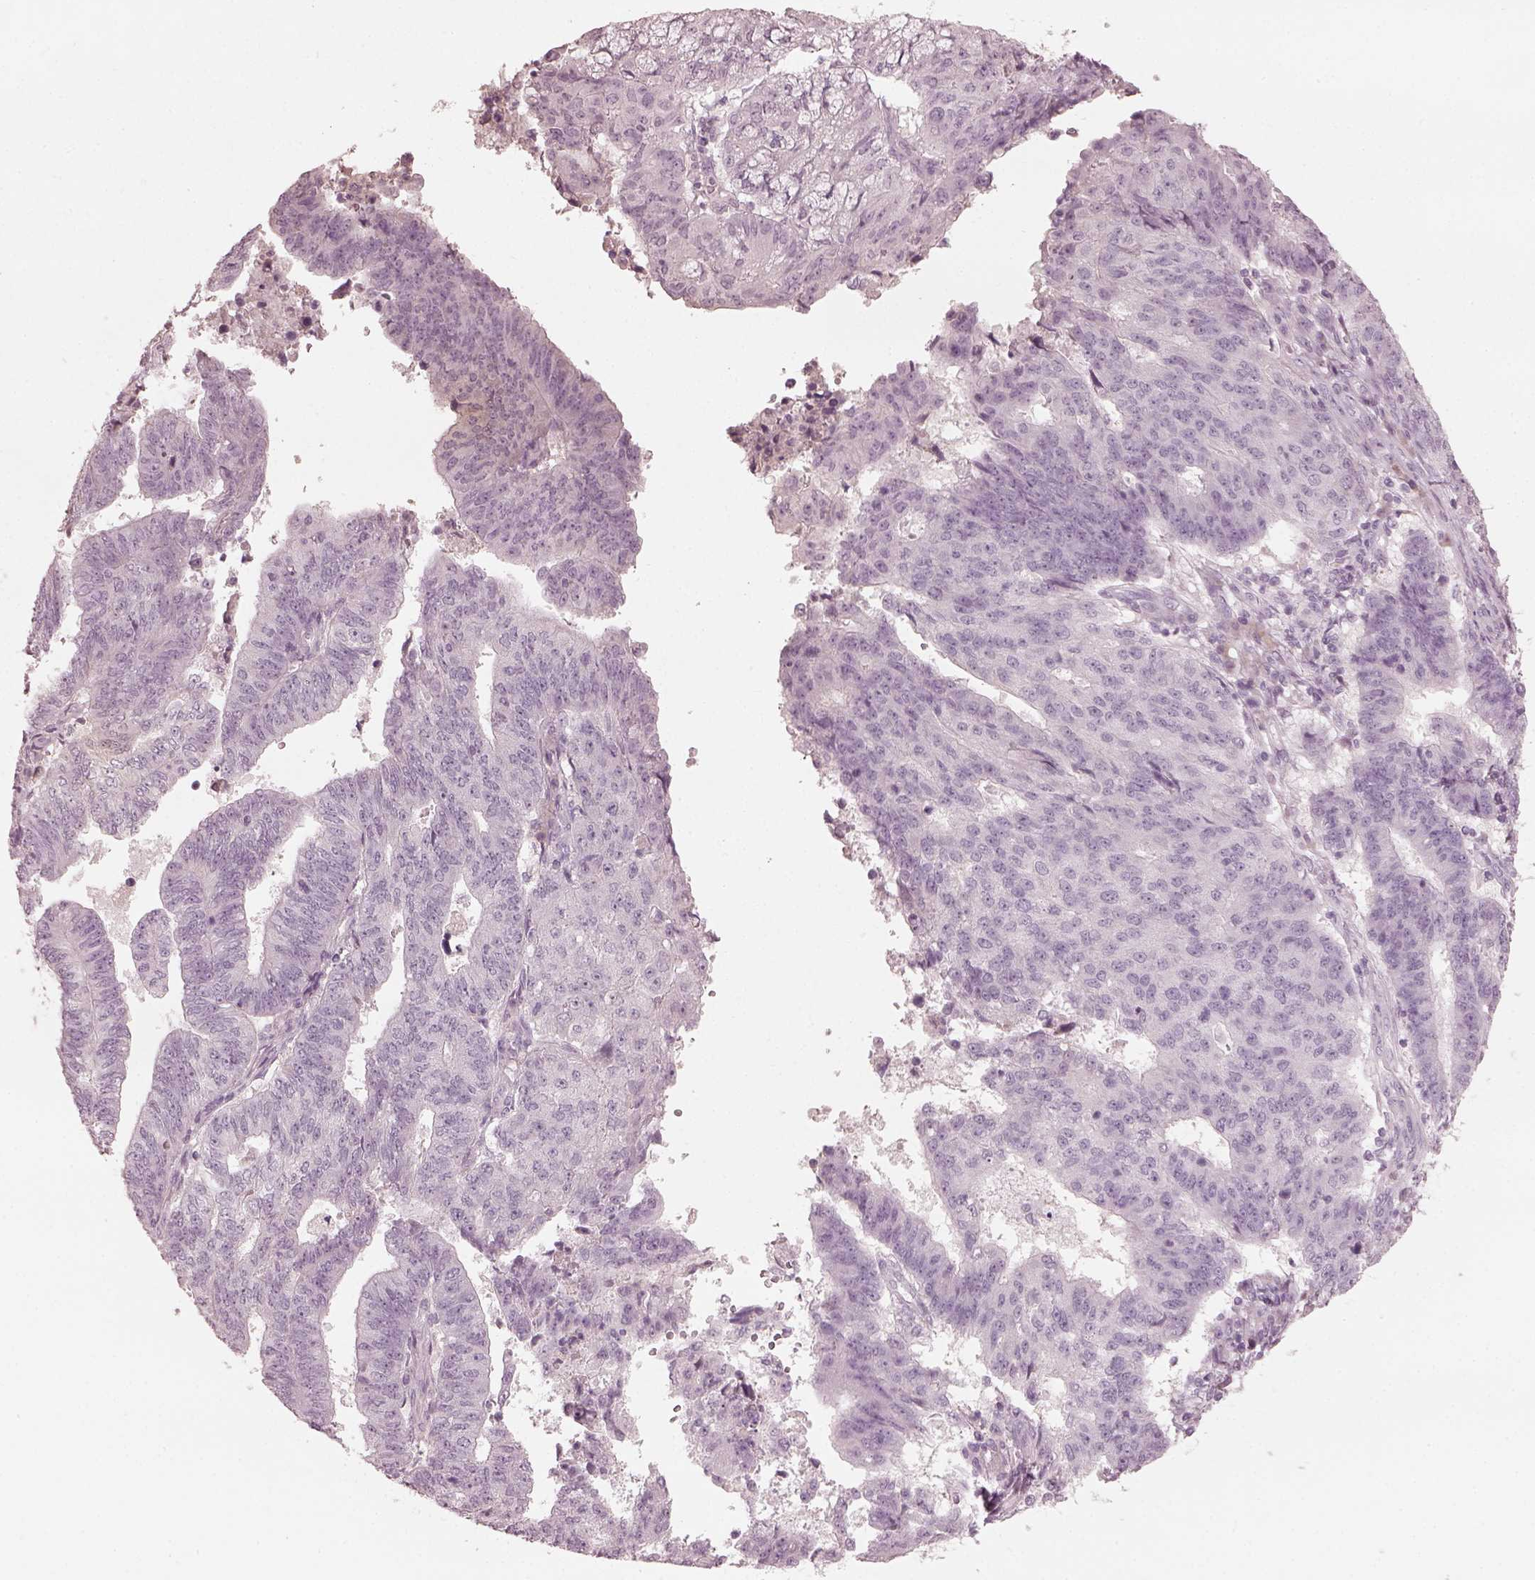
{"staining": {"intensity": "negative", "quantity": "none", "location": "none"}, "tissue": "endometrial cancer", "cell_type": "Tumor cells", "image_type": "cancer", "snomed": [{"axis": "morphology", "description": "Adenocarcinoma, NOS"}, {"axis": "topography", "description": "Endometrium"}], "caption": "Protein analysis of endometrial cancer (adenocarcinoma) exhibits no significant expression in tumor cells. Brightfield microscopy of immunohistochemistry (IHC) stained with DAB (3,3'-diaminobenzidine) (brown) and hematoxylin (blue), captured at high magnification.", "gene": "OPTC", "patient": {"sex": "female", "age": 82}}